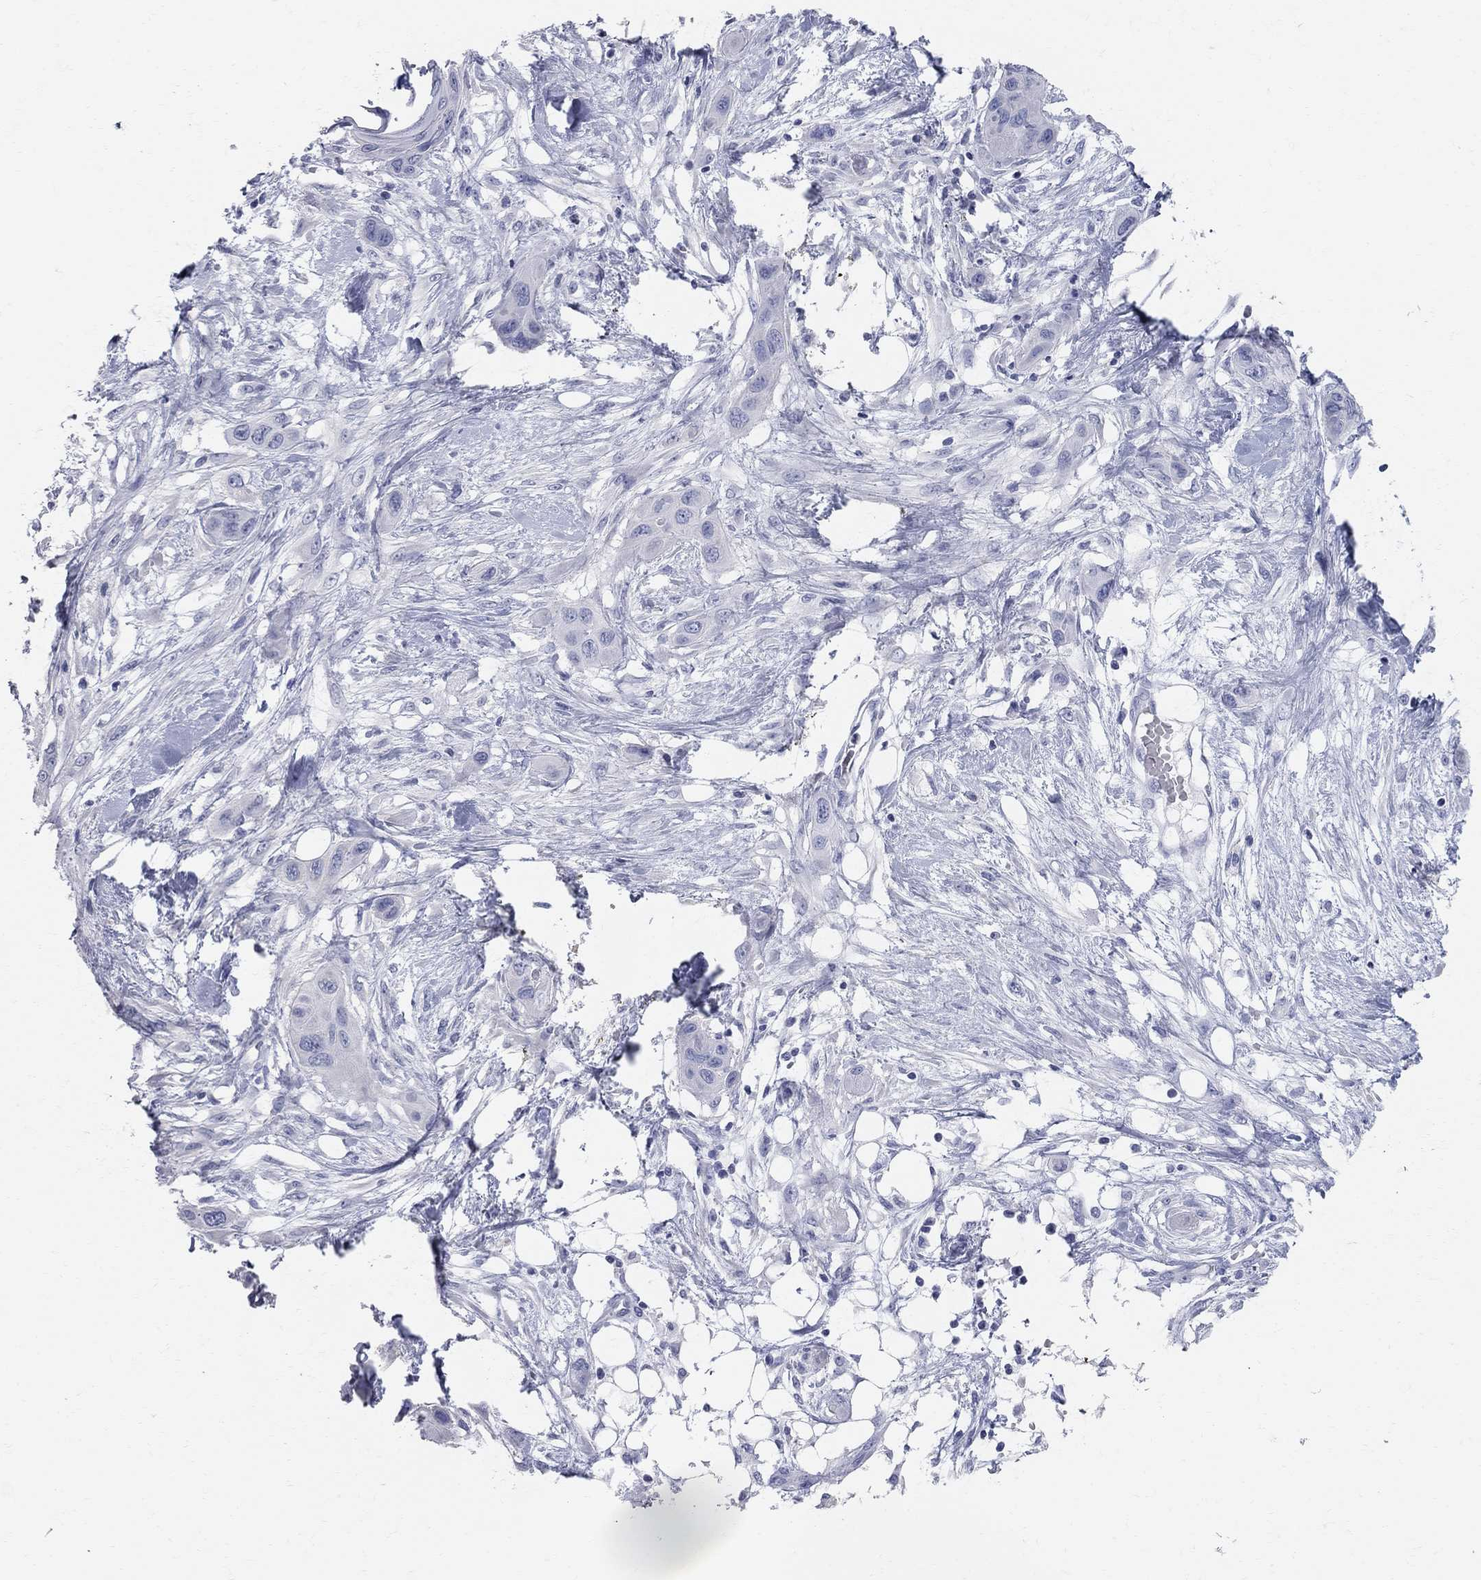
{"staining": {"intensity": "negative", "quantity": "none", "location": "none"}, "tissue": "skin cancer", "cell_type": "Tumor cells", "image_type": "cancer", "snomed": [{"axis": "morphology", "description": "Squamous cell carcinoma, NOS"}, {"axis": "topography", "description": "Skin"}], "caption": "A micrograph of human squamous cell carcinoma (skin) is negative for staining in tumor cells.", "gene": "AOX1", "patient": {"sex": "male", "age": 79}}